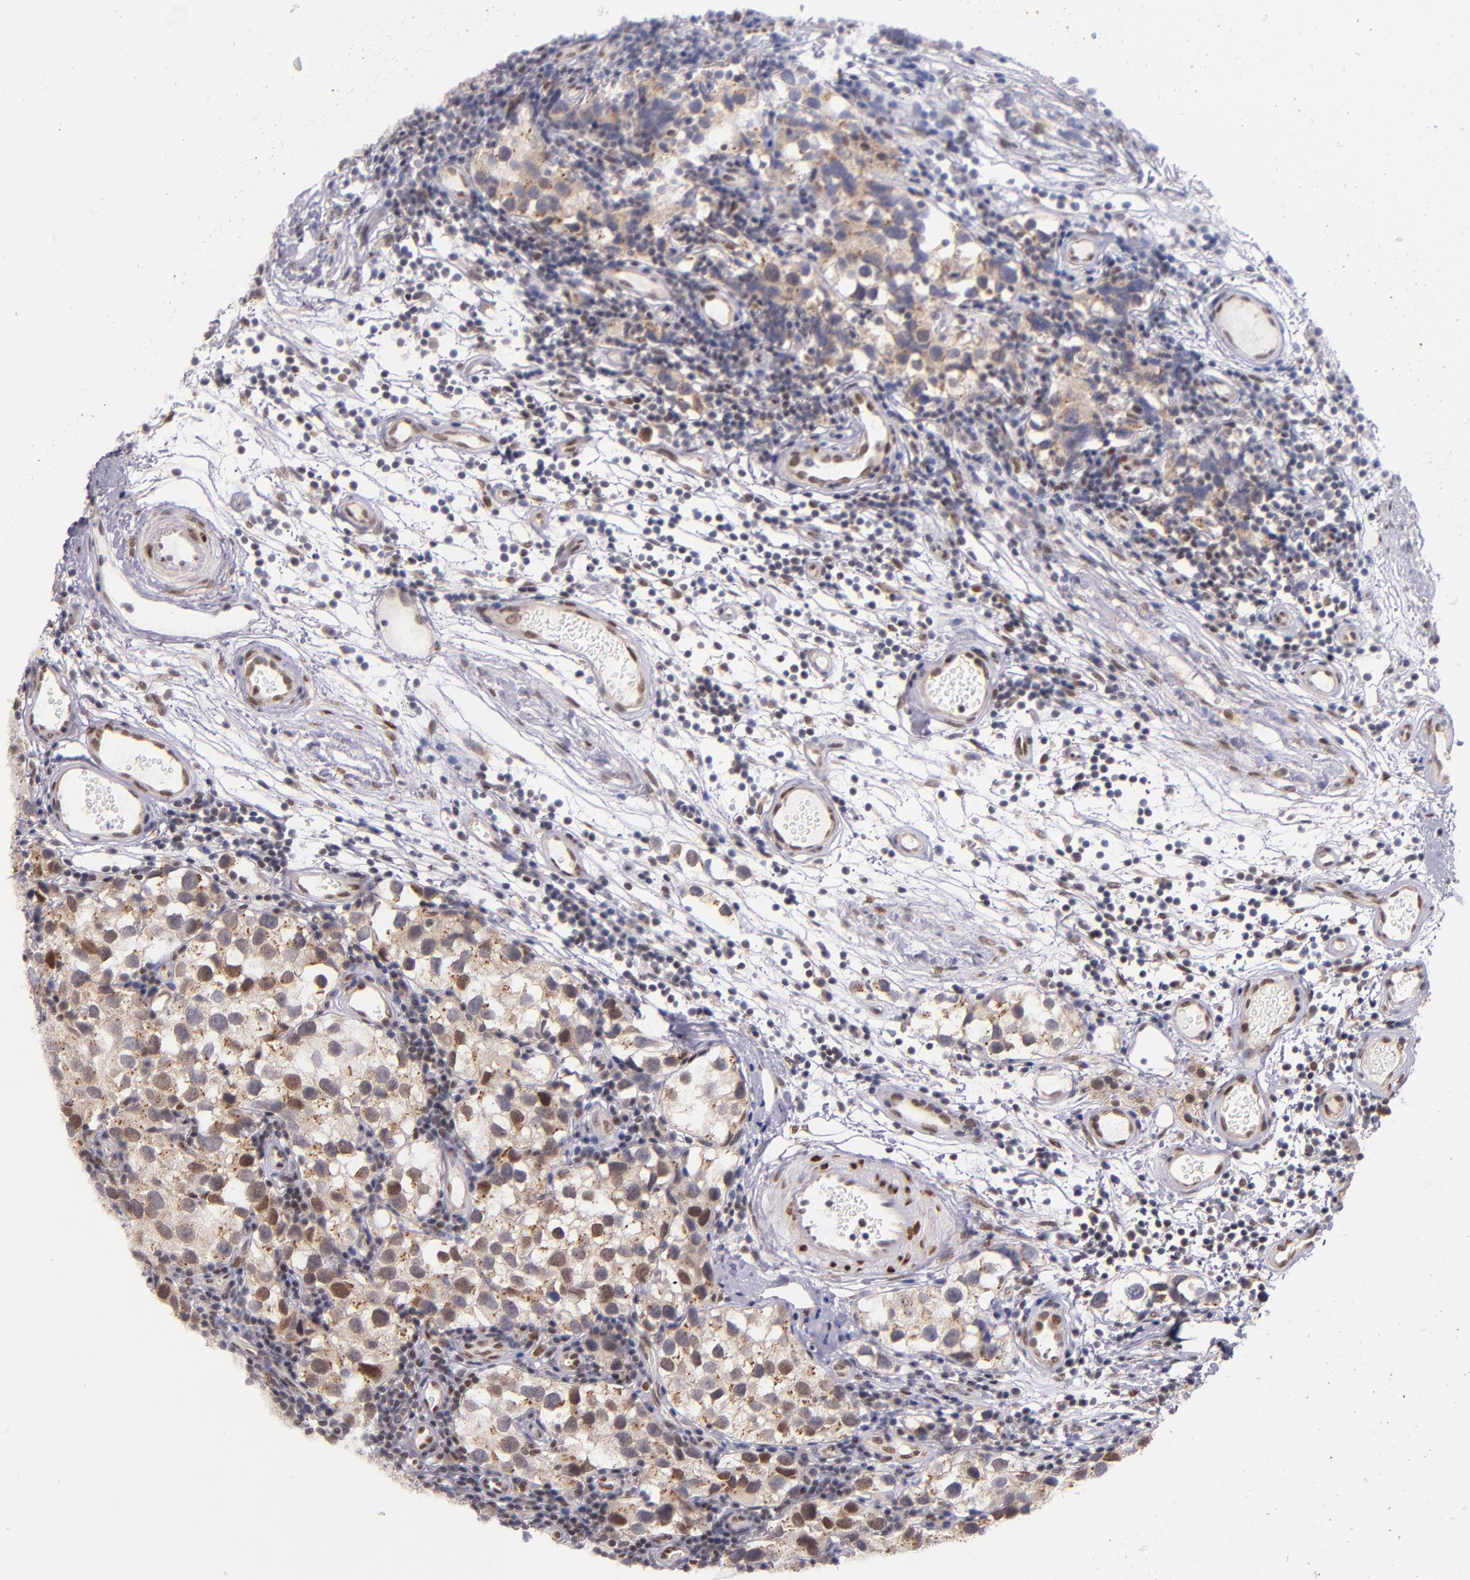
{"staining": {"intensity": "moderate", "quantity": "<25%", "location": "nuclear"}, "tissue": "testis cancer", "cell_type": "Tumor cells", "image_type": "cancer", "snomed": [{"axis": "morphology", "description": "Seminoma, NOS"}, {"axis": "topography", "description": "Testis"}], "caption": "Seminoma (testis) was stained to show a protein in brown. There is low levels of moderate nuclear staining in about <25% of tumor cells.", "gene": "SRF", "patient": {"sex": "male", "age": 39}}